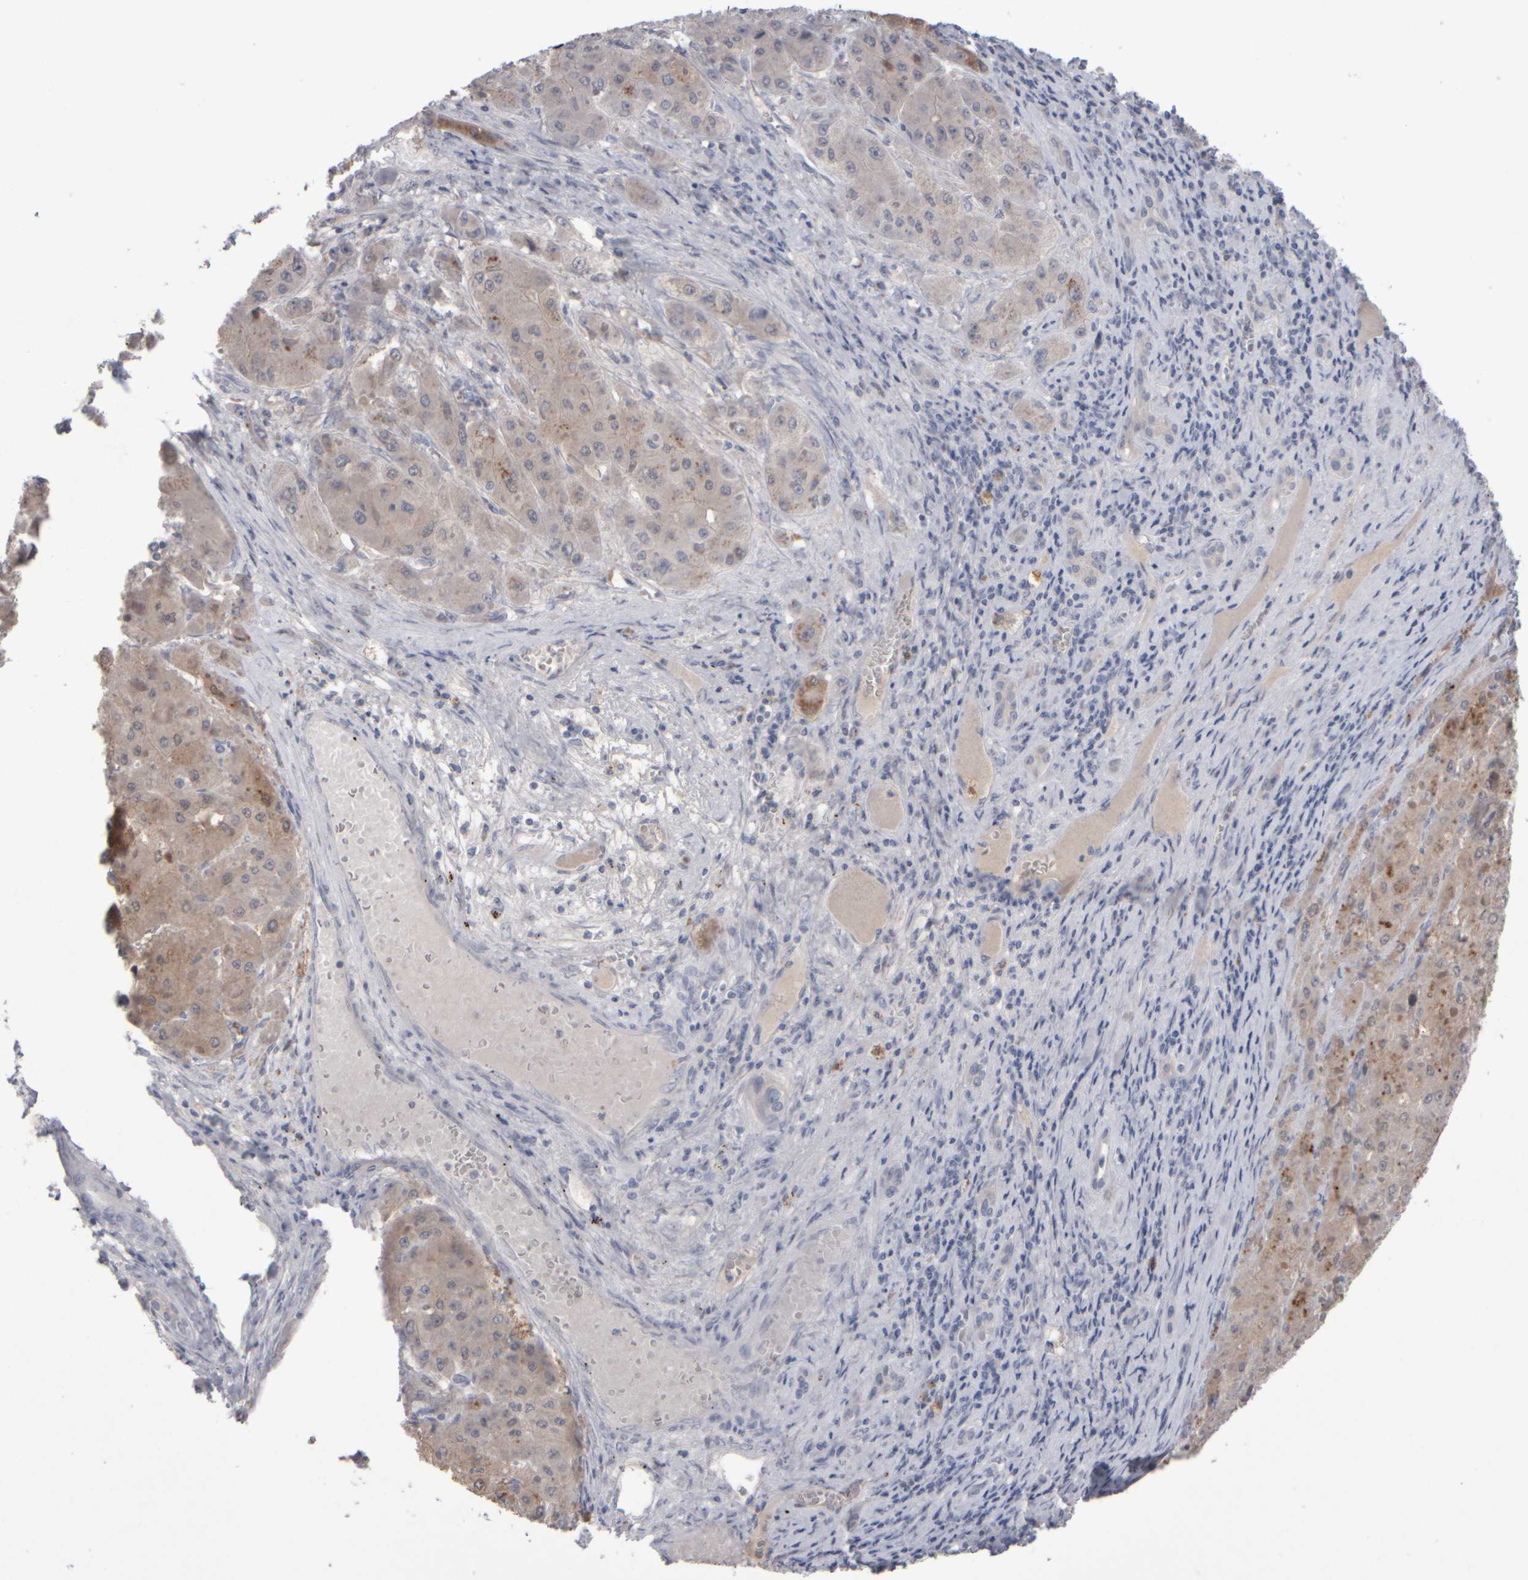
{"staining": {"intensity": "negative", "quantity": "none", "location": "none"}, "tissue": "liver cancer", "cell_type": "Tumor cells", "image_type": "cancer", "snomed": [{"axis": "morphology", "description": "Carcinoma, Hepatocellular, NOS"}, {"axis": "topography", "description": "Liver"}], "caption": "Immunohistochemistry (IHC) of hepatocellular carcinoma (liver) reveals no expression in tumor cells.", "gene": "EPHX2", "patient": {"sex": "female", "age": 73}}